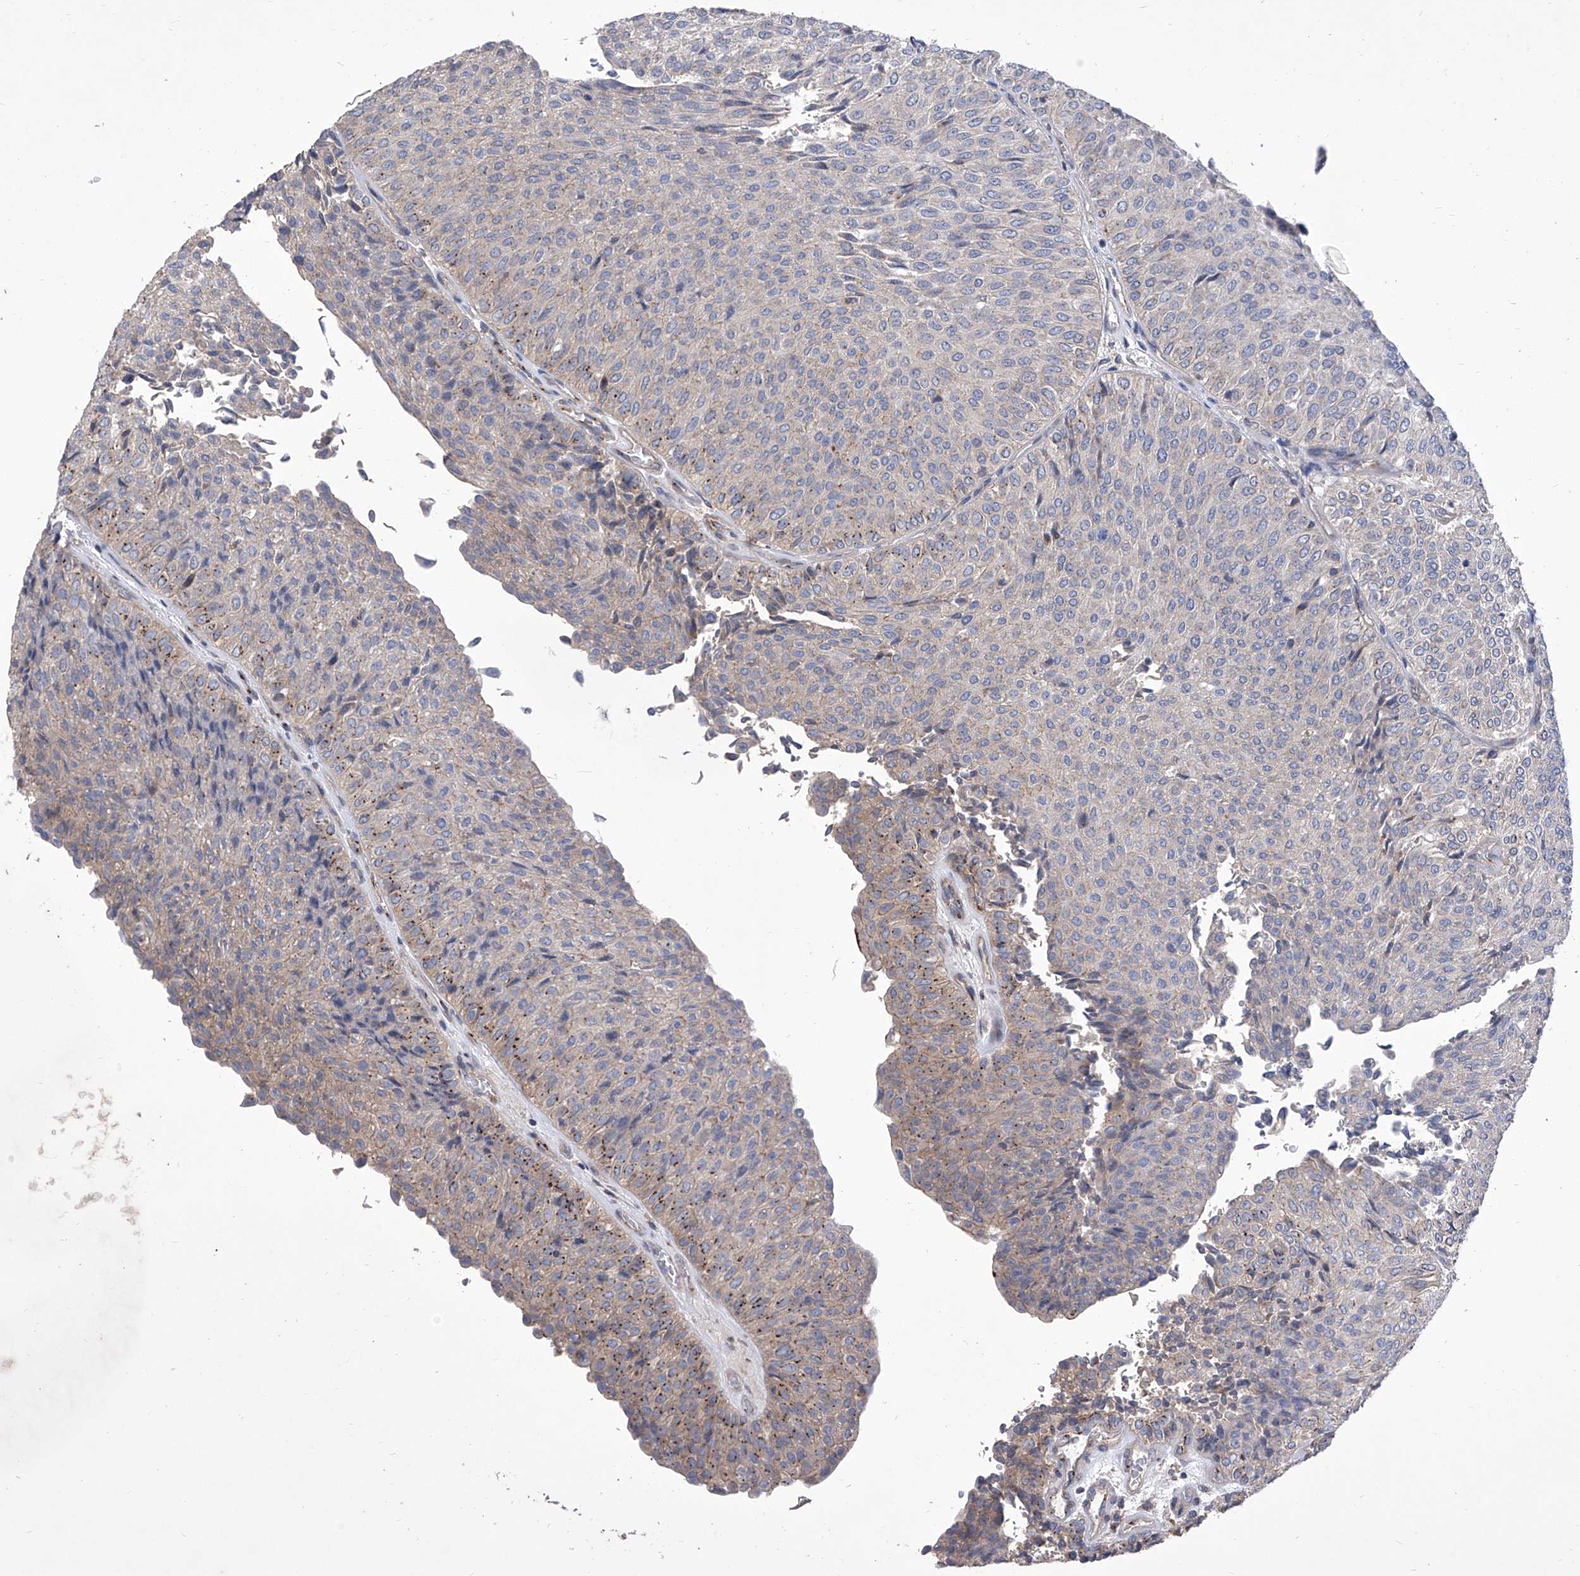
{"staining": {"intensity": "weak", "quantity": "<25%", "location": "cytoplasmic/membranous"}, "tissue": "urothelial cancer", "cell_type": "Tumor cells", "image_type": "cancer", "snomed": [{"axis": "morphology", "description": "Urothelial carcinoma, Low grade"}, {"axis": "topography", "description": "Urinary bladder"}], "caption": "Immunohistochemistry histopathology image of low-grade urothelial carcinoma stained for a protein (brown), which reveals no expression in tumor cells.", "gene": "TJAP1", "patient": {"sex": "male", "age": 78}}